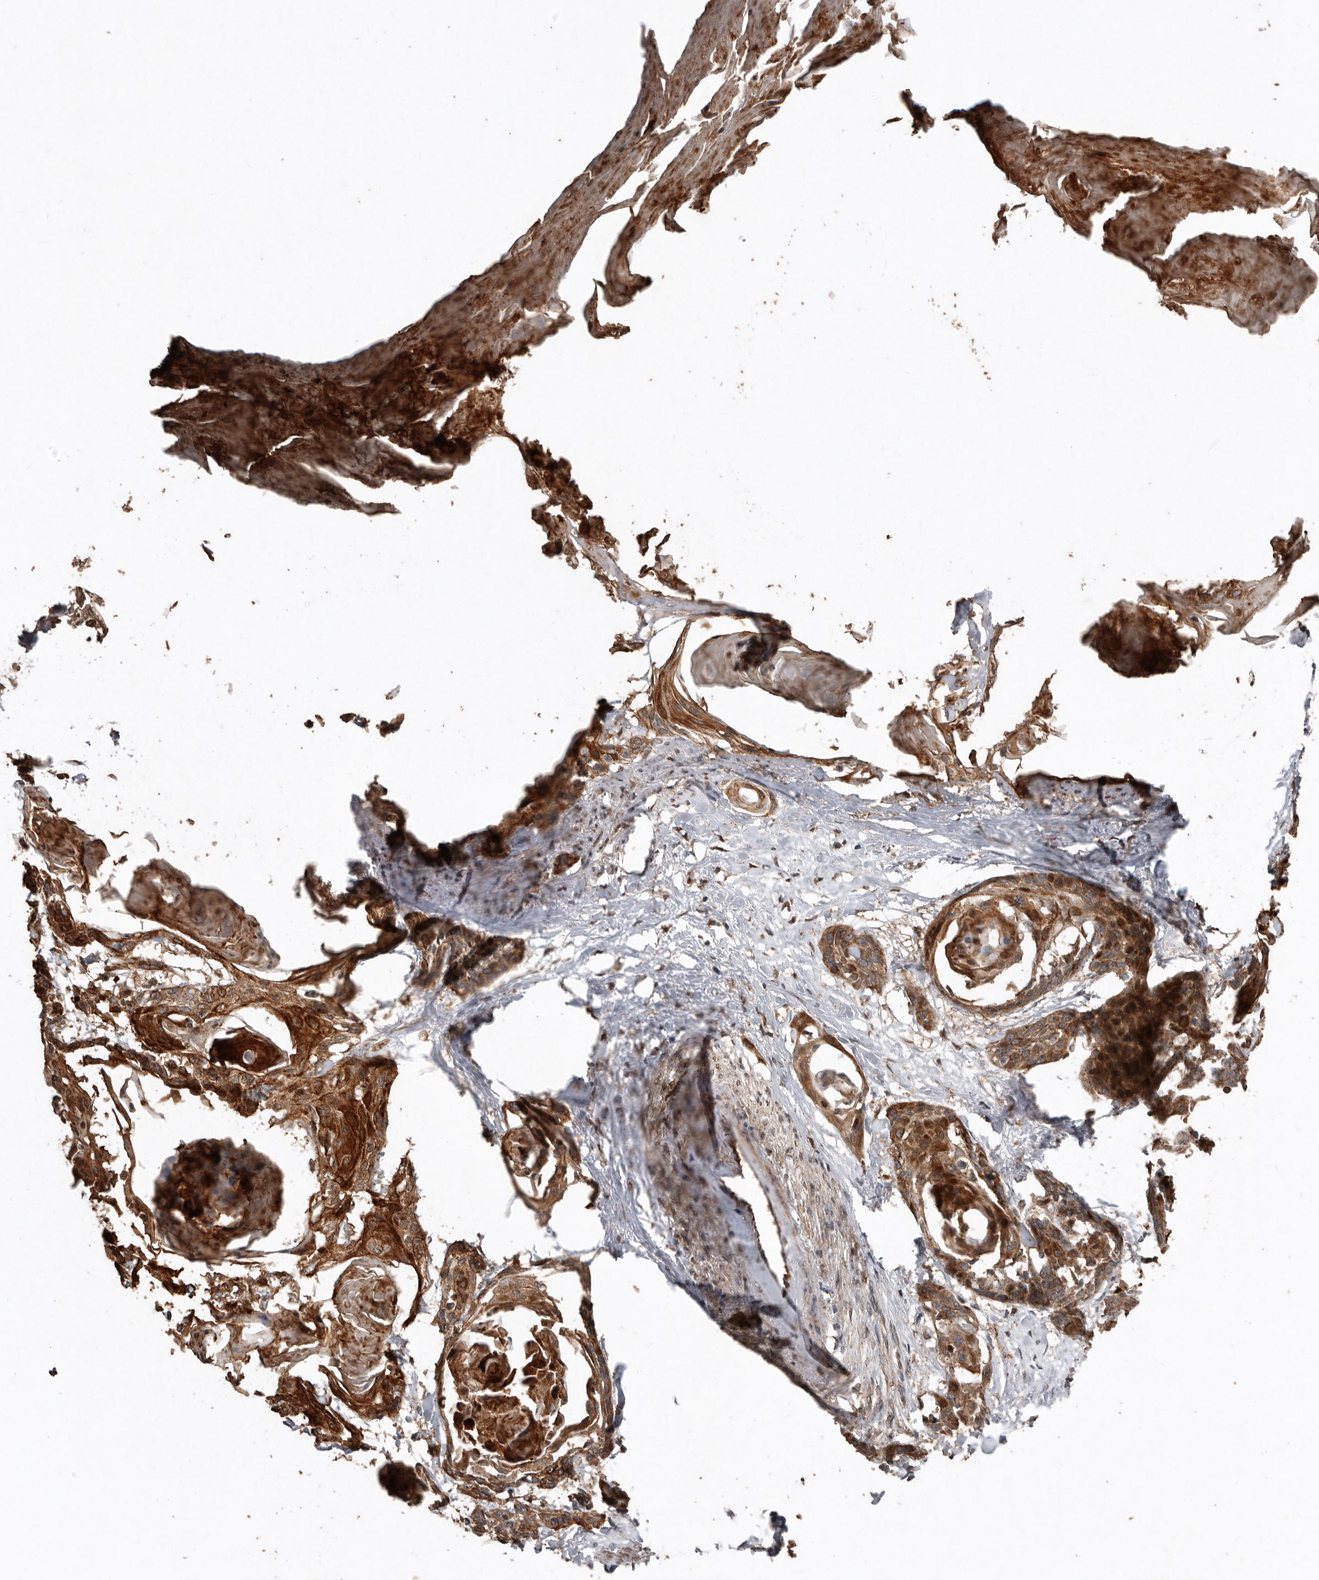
{"staining": {"intensity": "moderate", "quantity": ">75%", "location": "cytoplasmic/membranous"}, "tissue": "cervical cancer", "cell_type": "Tumor cells", "image_type": "cancer", "snomed": [{"axis": "morphology", "description": "Squamous cell carcinoma, NOS"}, {"axis": "topography", "description": "Cervix"}], "caption": "Tumor cells exhibit medium levels of moderate cytoplasmic/membranous positivity in approximately >75% of cells in human cervical squamous cell carcinoma.", "gene": "RANBP17", "patient": {"sex": "female", "age": 57}}